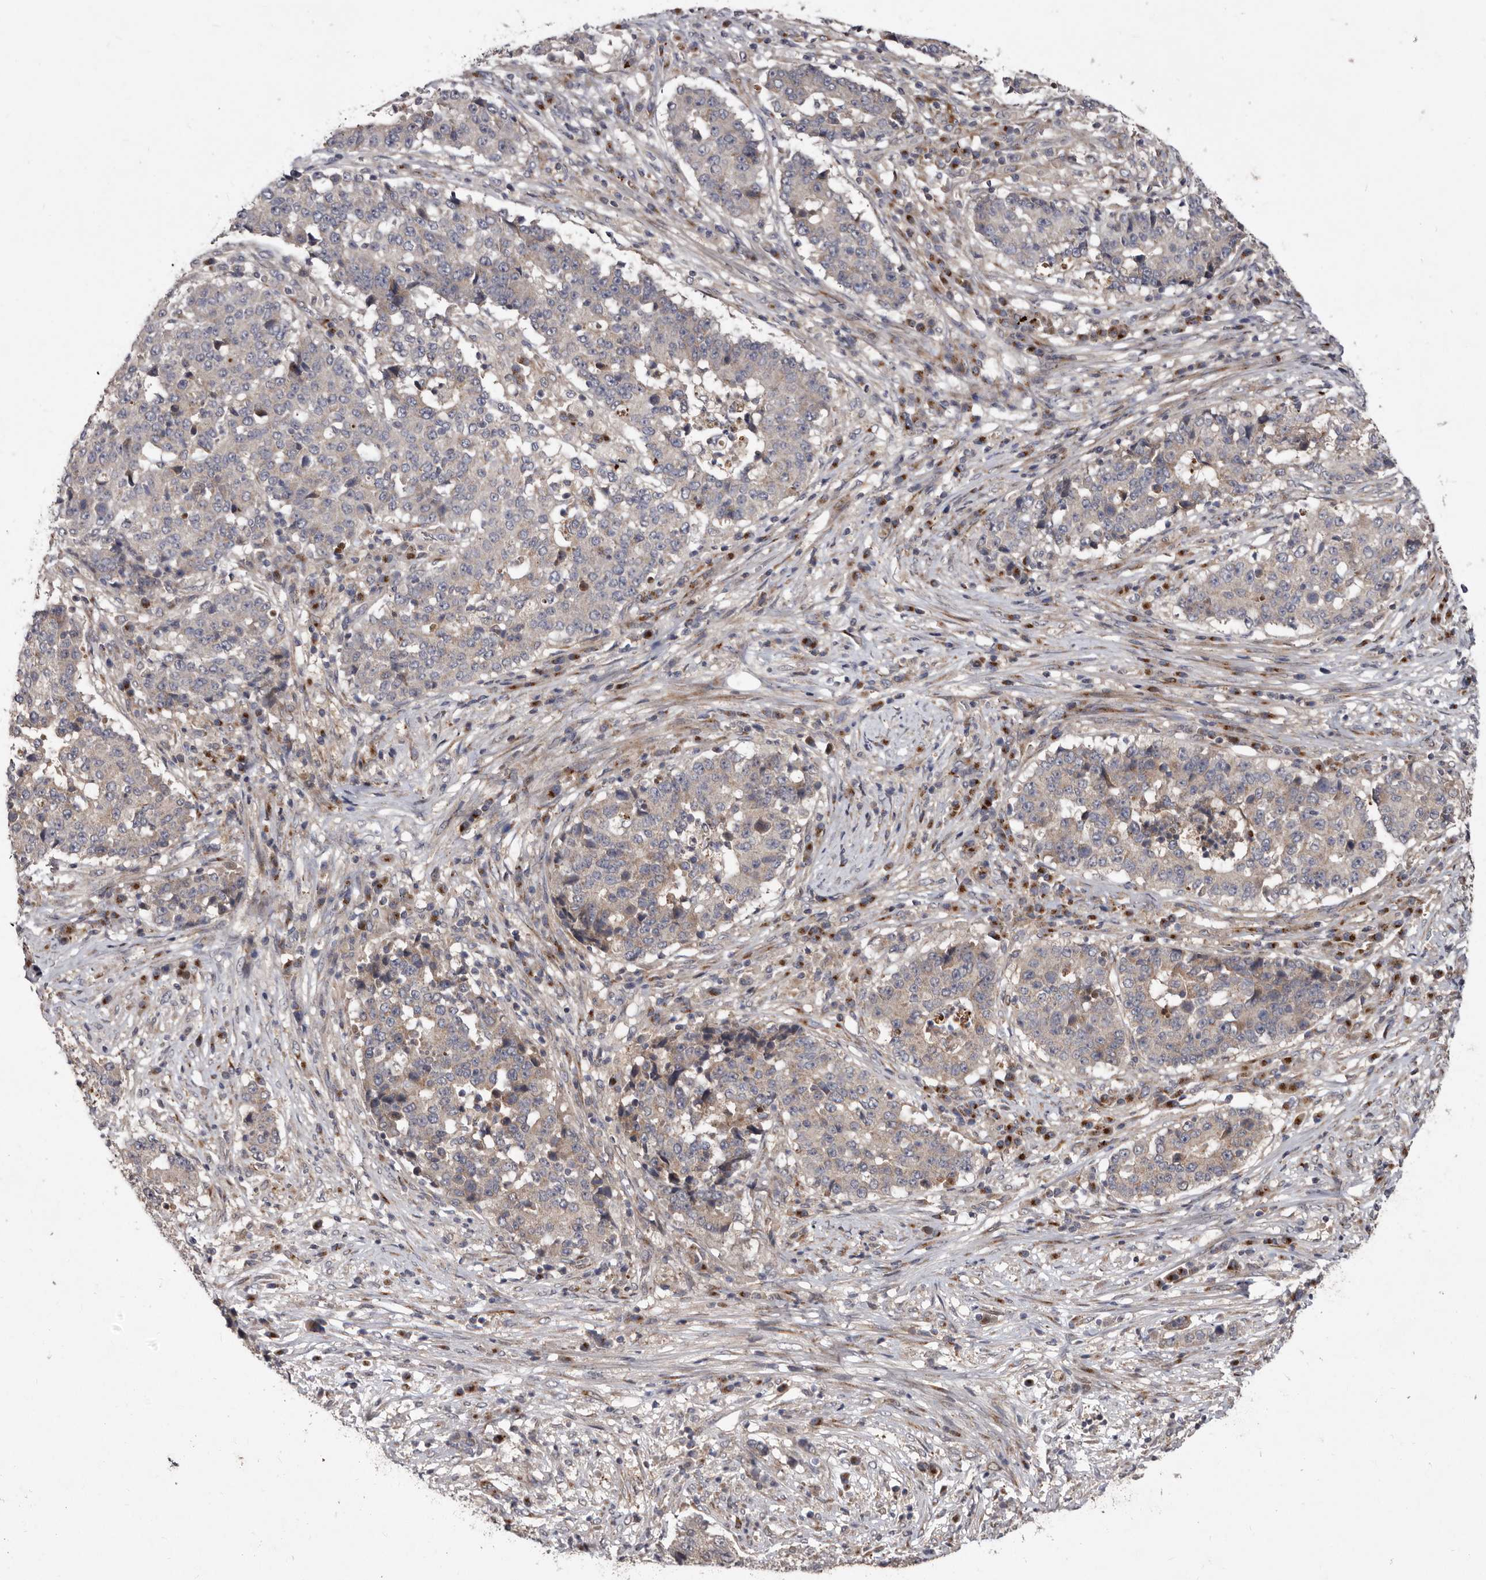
{"staining": {"intensity": "negative", "quantity": "none", "location": "none"}, "tissue": "stomach cancer", "cell_type": "Tumor cells", "image_type": "cancer", "snomed": [{"axis": "morphology", "description": "Adenocarcinoma, NOS"}, {"axis": "topography", "description": "Stomach"}], "caption": "This is a photomicrograph of immunohistochemistry staining of stomach adenocarcinoma, which shows no positivity in tumor cells. The staining was performed using DAB to visualize the protein expression in brown, while the nuclei were stained in blue with hematoxylin (Magnification: 20x).", "gene": "FLAD1", "patient": {"sex": "male", "age": 59}}